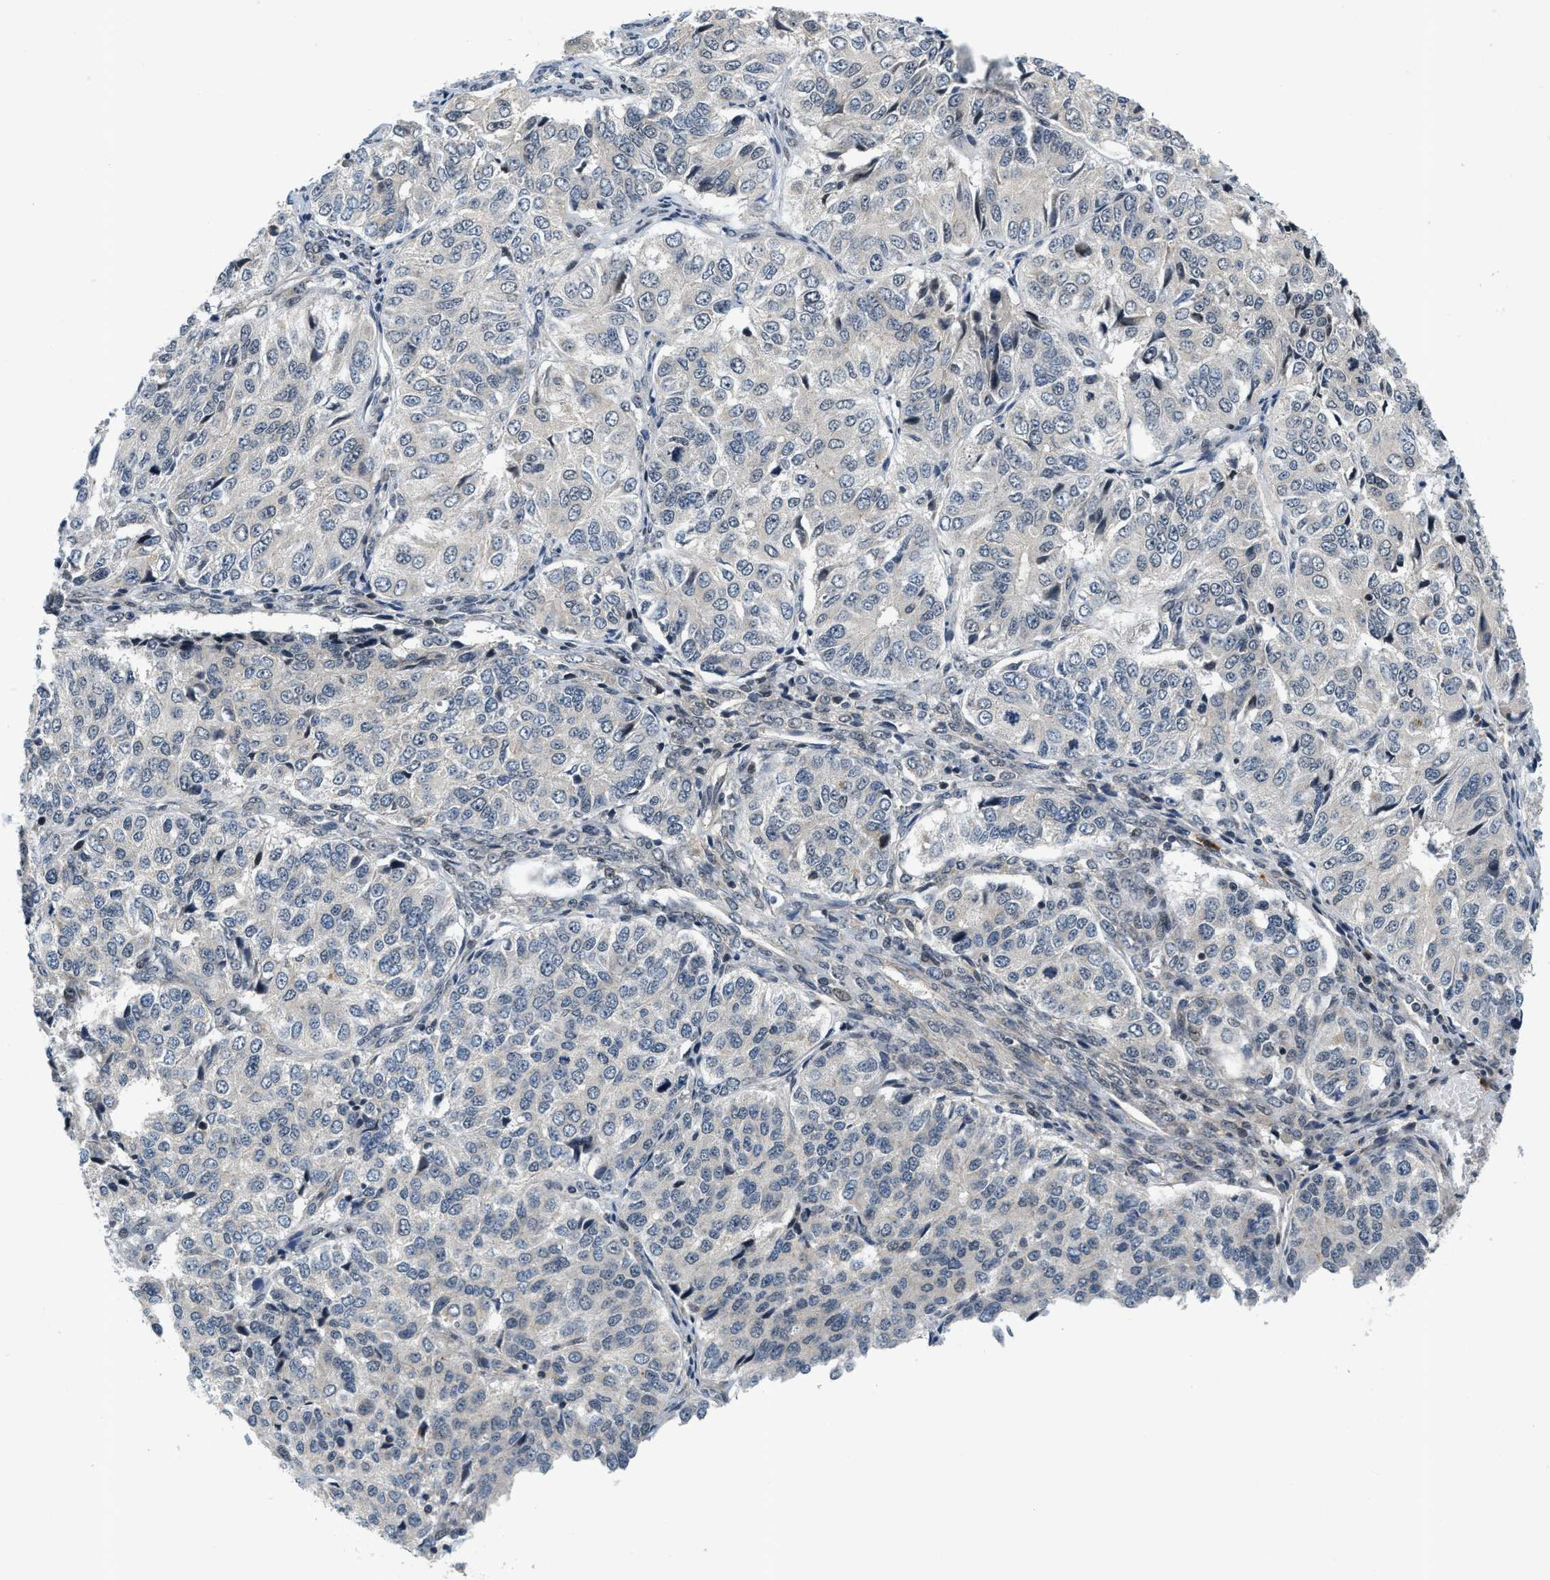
{"staining": {"intensity": "negative", "quantity": "none", "location": "none"}, "tissue": "ovarian cancer", "cell_type": "Tumor cells", "image_type": "cancer", "snomed": [{"axis": "morphology", "description": "Carcinoma, endometroid"}, {"axis": "topography", "description": "Ovary"}], "caption": "Tumor cells are negative for protein expression in human ovarian cancer.", "gene": "KMT2A", "patient": {"sex": "female", "age": 51}}